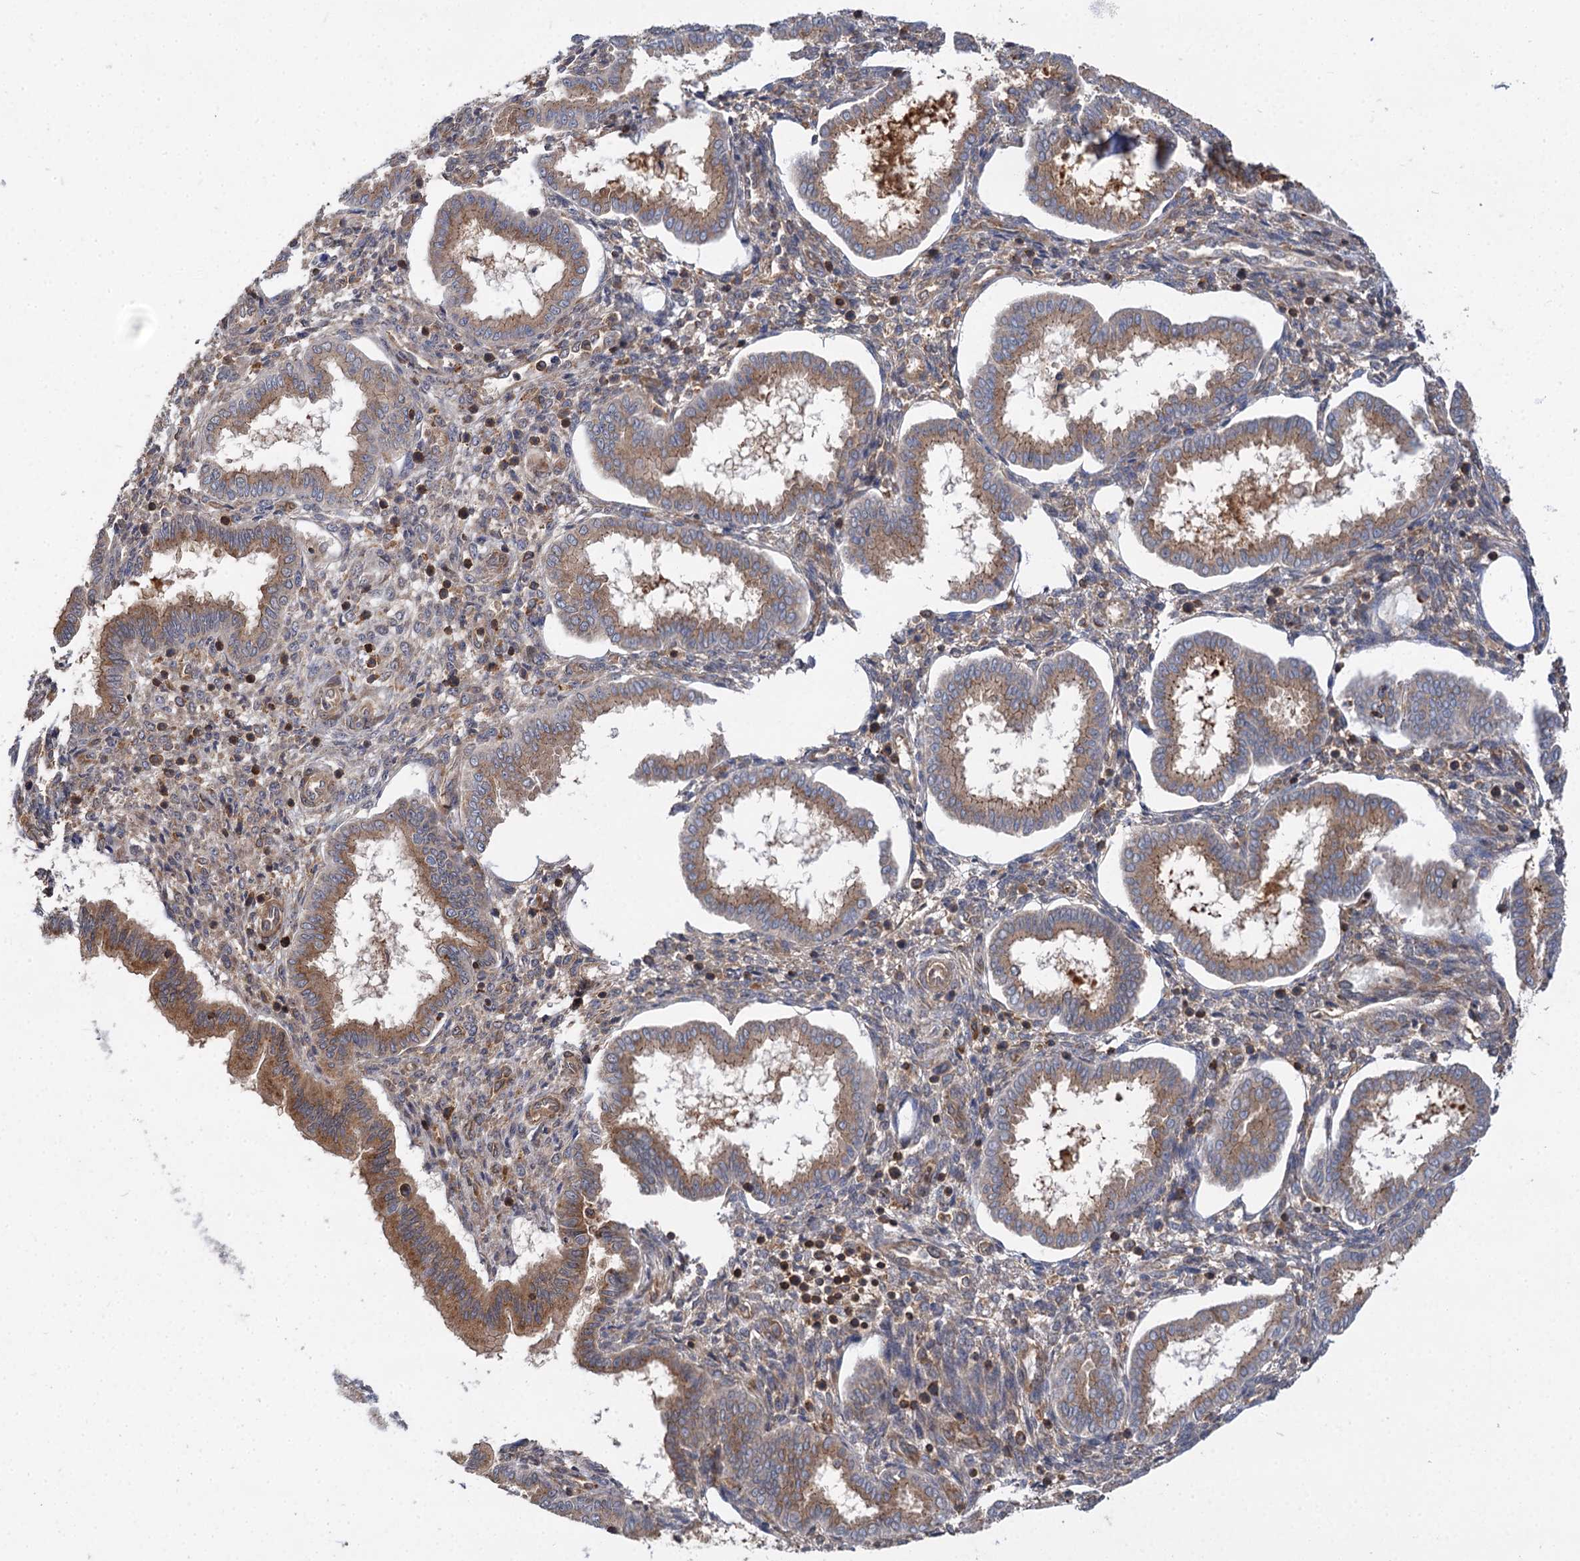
{"staining": {"intensity": "weak", "quantity": "25%-75%", "location": "cytoplasmic/membranous"}, "tissue": "endometrium", "cell_type": "Cells in endometrial stroma", "image_type": "normal", "snomed": [{"axis": "morphology", "description": "Normal tissue, NOS"}, {"axis": "topography", "description": "Endometrium"}], "caption": "IHC image of normal endometrium: human endometrium stained using immunohistochemistry (IHC) demonstrates low levels of weak protein expression localized specifically in the cytoplasmic/membranous of cells in endometrial stroma, appearing as a cytoplasmic/membranous brown color.", "gene": "PACS1", "patient": {"sex": "female", "age": 24}}